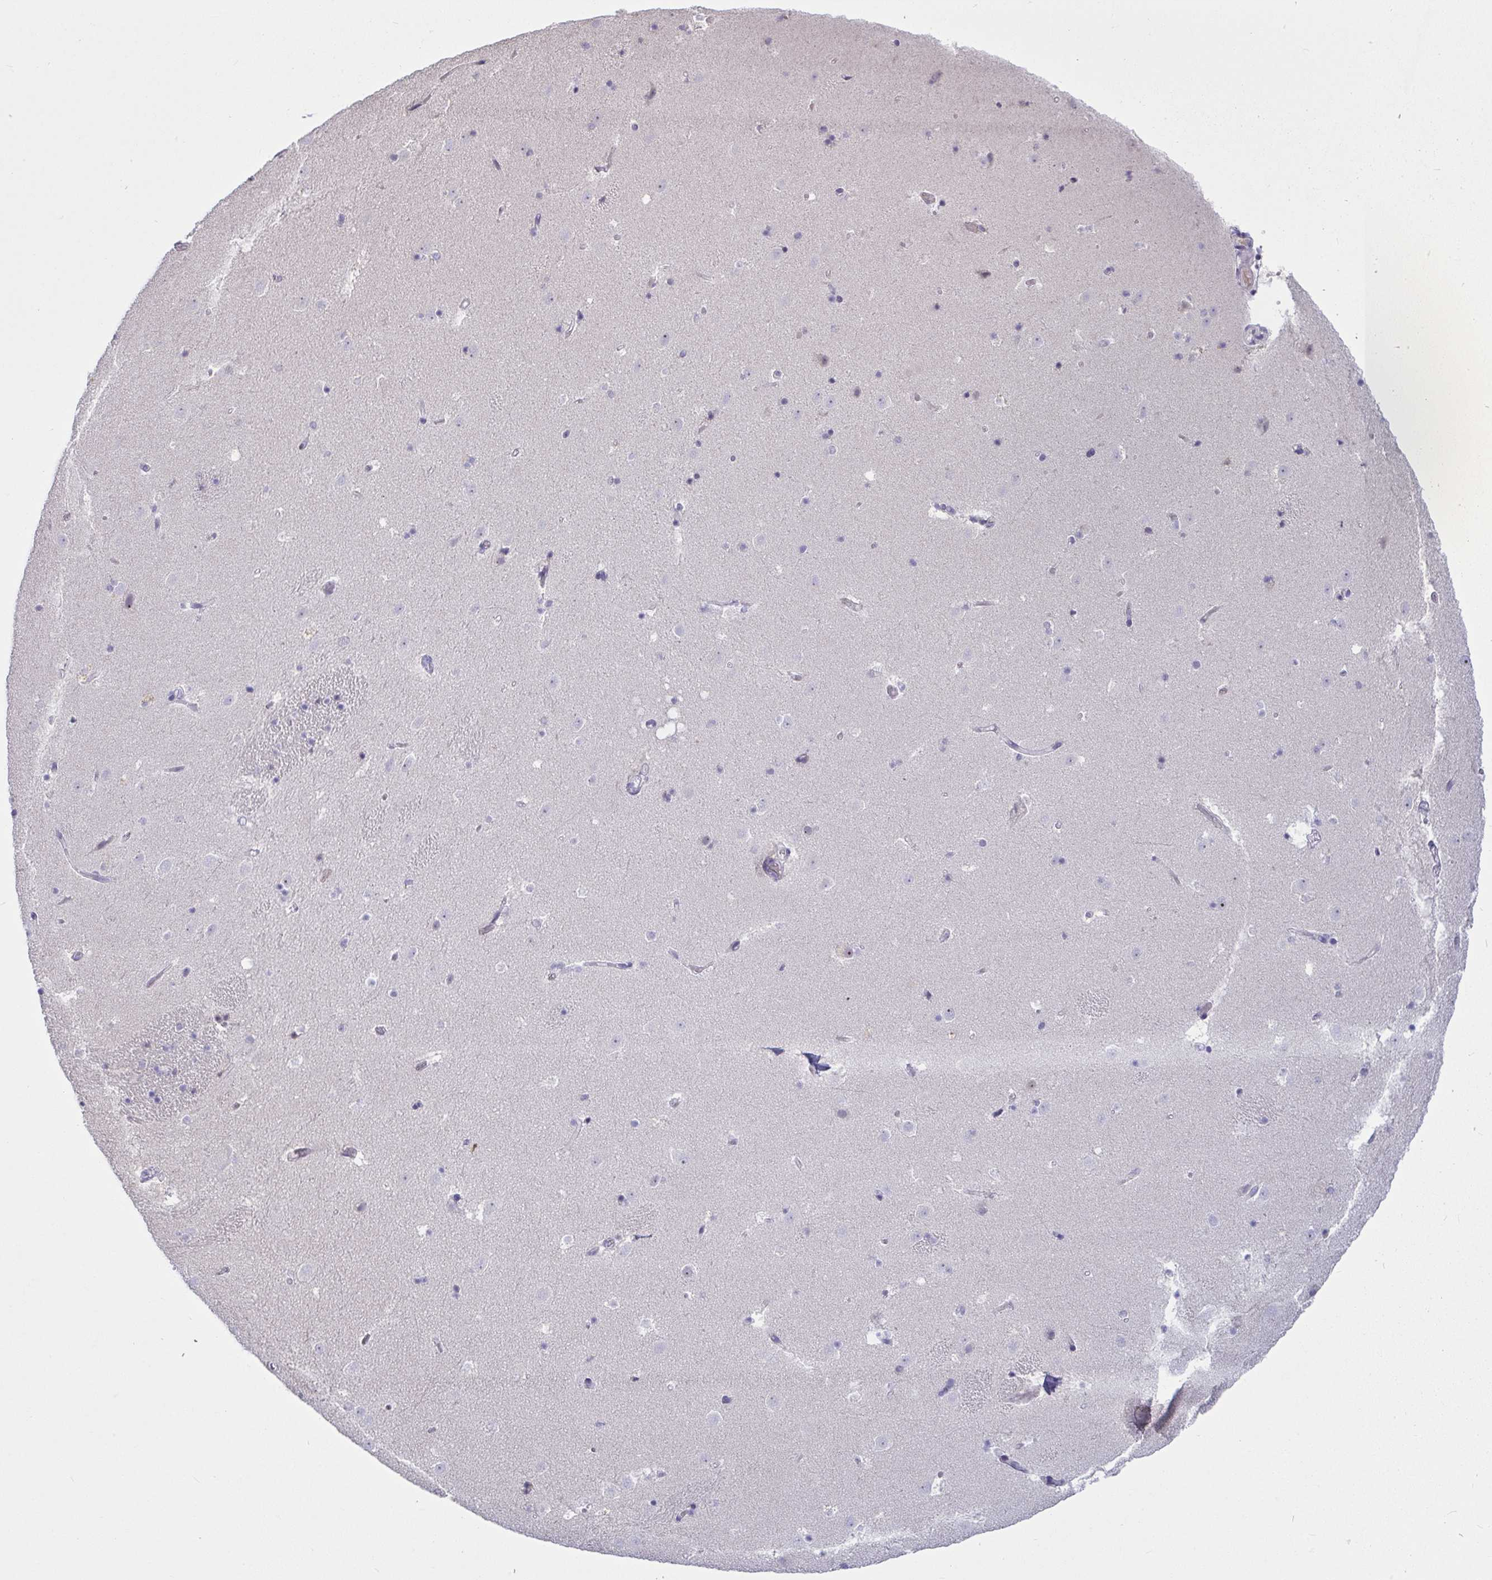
{"staining": {"intensity": "negative", "quantity": "none", "location": "none"}, "tissue": "caudate", "cell_type": "Glial cells", "image_type": "normal", "snomed": [{"axis": "morphology", "description": "Normal tissue, NOS"}, {"axis": "topography", "description": "Lateral ventricle wall"}], "caption": "There is no significant expression in glial cells of caudate. Brightfield microscopy of immunohistochemistry stained with DAB (brown) and hematoxylin (blue), captured at high magnification.", "gene": "MYC", "patient": {"sex": "male", "age": 37}}